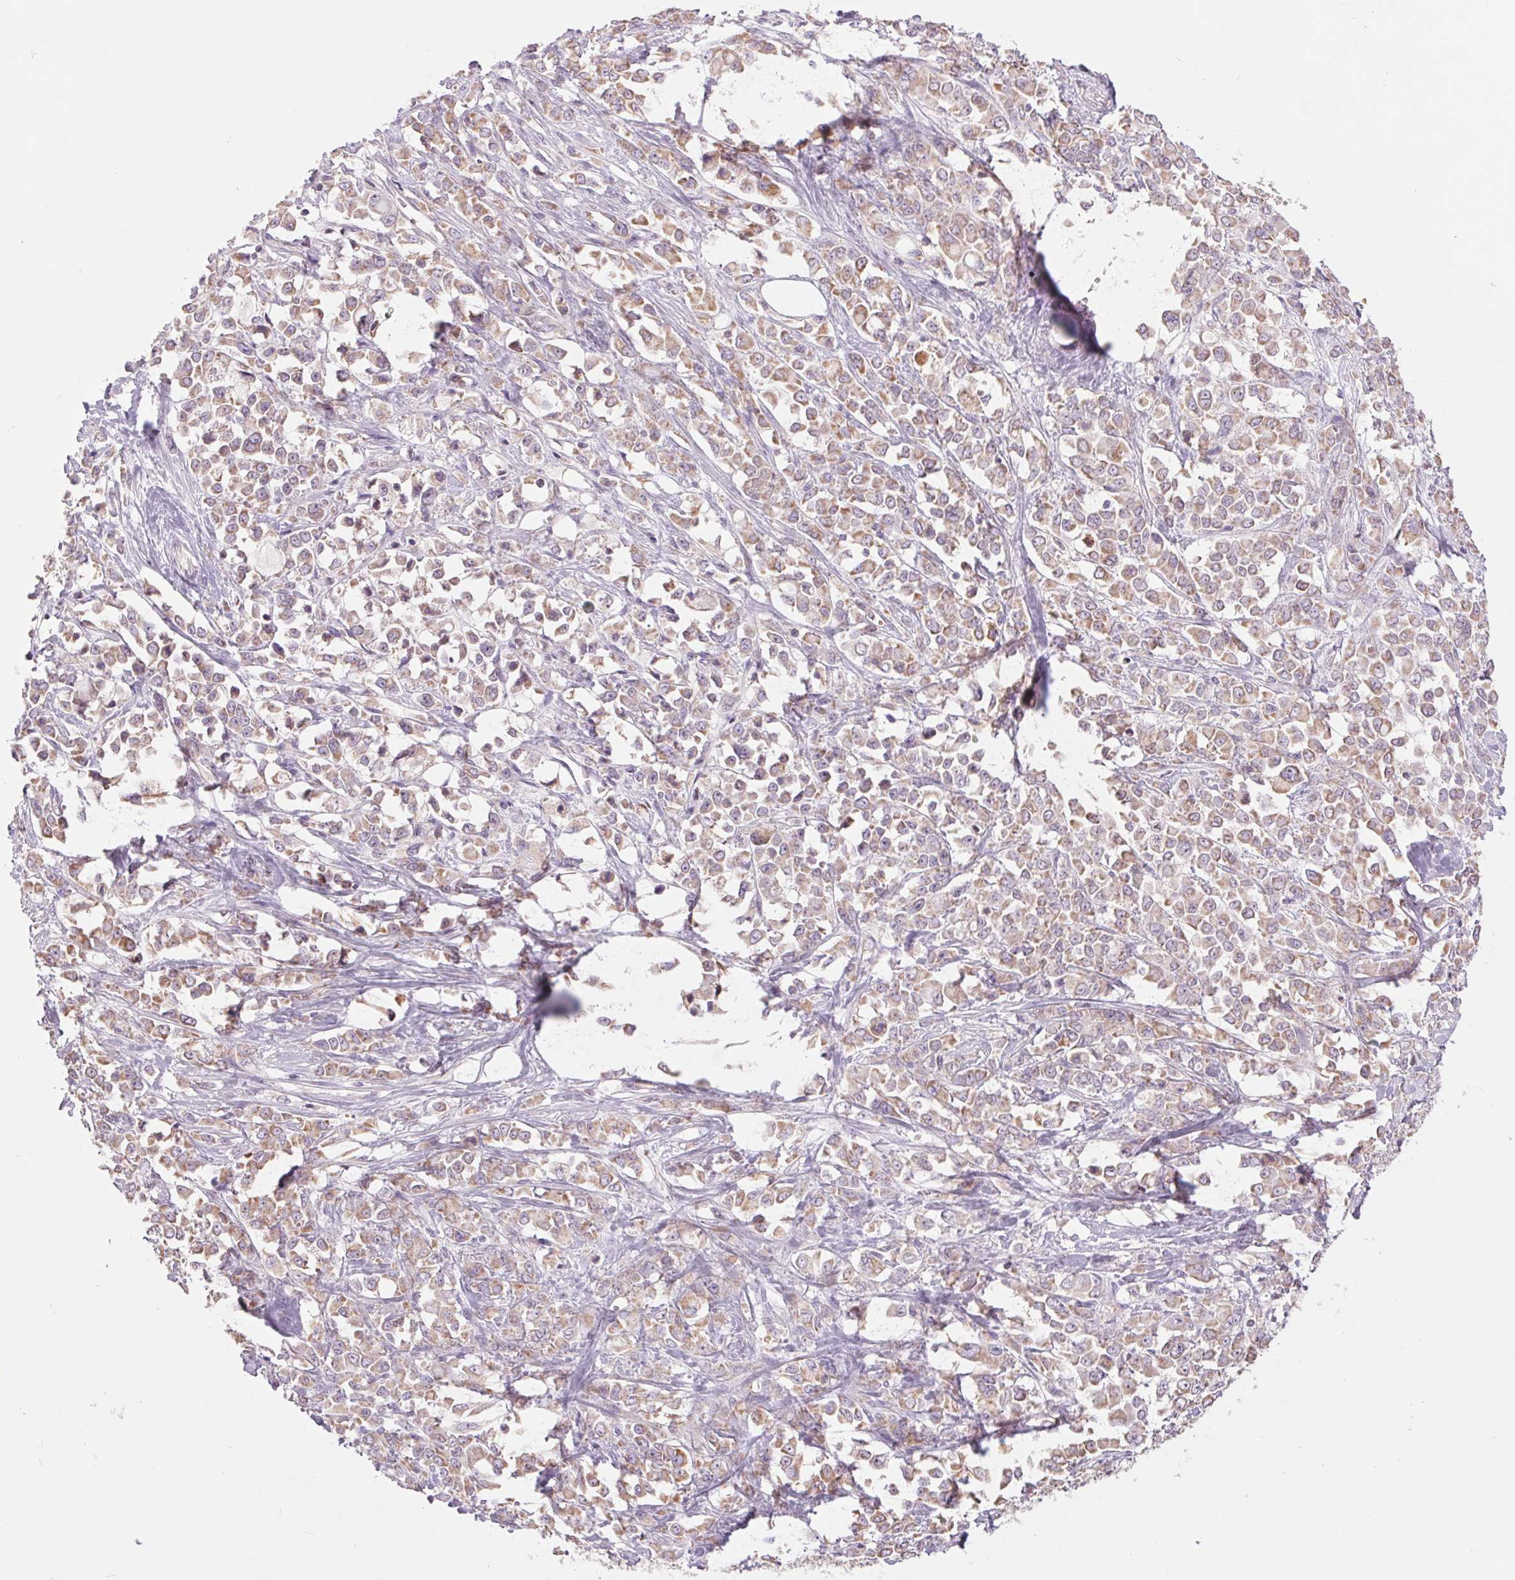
{"staining": {"intensity": "moderate", "quantity": ">75%", "location": "cytoplasmic/membranous"}, "tissue": "stomach cancer", "cell_type": "Tumor cells", "image_type": "cancer", "snomed": [{"axis": "morphology", "description": "Adenocarcinoma, NOS"}, {"axis": "topography", "description": "Stomach"}], "caption": "Stomach adenocarcinoma stained with a brown dye reveals moderate cytoplasmic/membranous positive positivity in approximately >75% of tumor cells.", "gene": "COX6A1", "patient": {"sex": "female", "age": 76}}